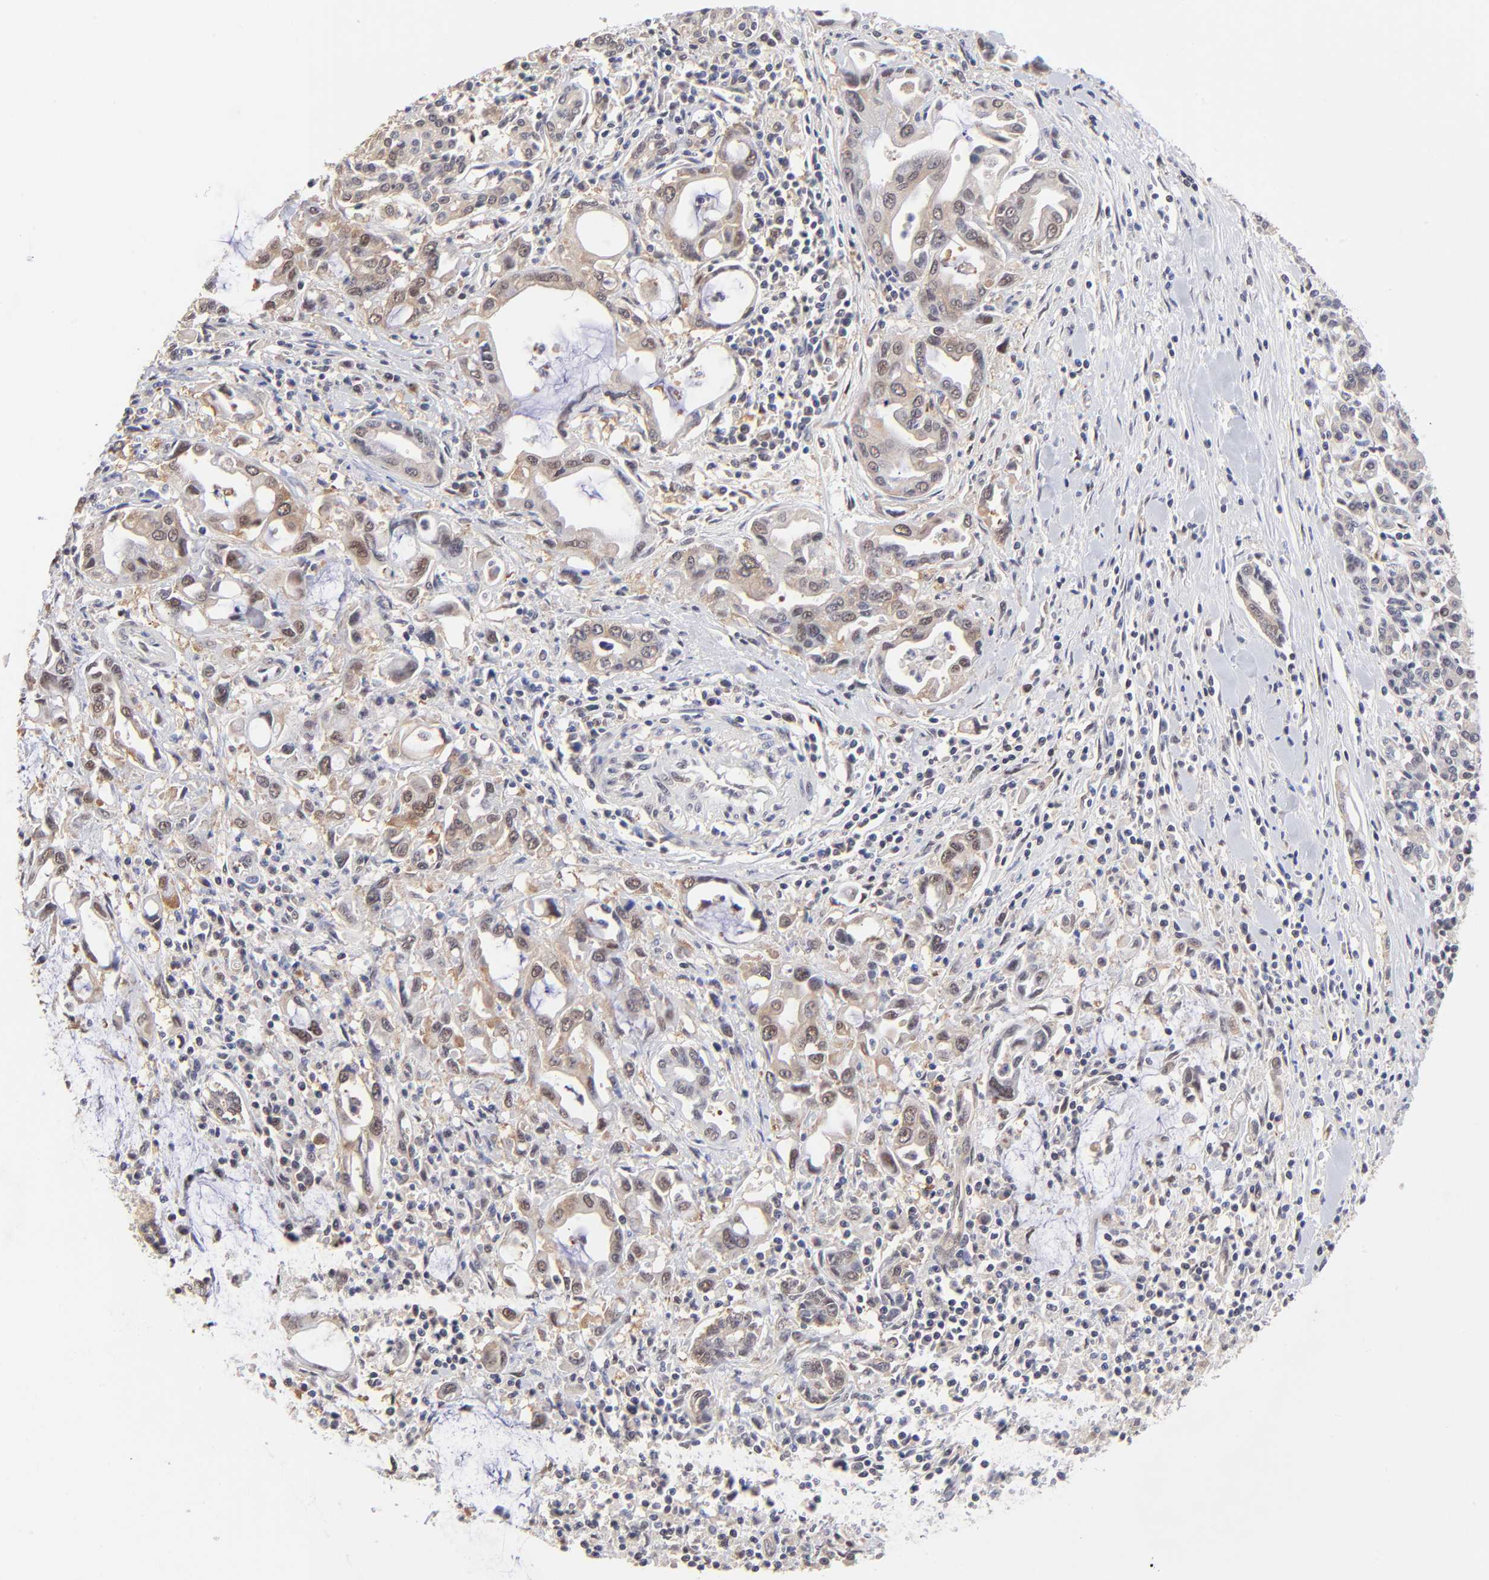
{"staining": {"intensity": "weak", "quantity": "<25%", "location": "nuclear"}, "tissue": "pancreatic cancer", "cell_type": "Tumor cells", "image_type": "cancer", "snomed": [{"axis": "morphology", "description": "Adenocarcinoma, NOS"}, {"axis": "topography", "description": "Pancreas"}], "caption": "This is an immunohistochemistry (IHC) histopathology image of pancreatic adenocarcinoma. There is no positivity in tumor cells.", "gene": "PSMC4", "patient": {"sex": "female", "age": 57}}